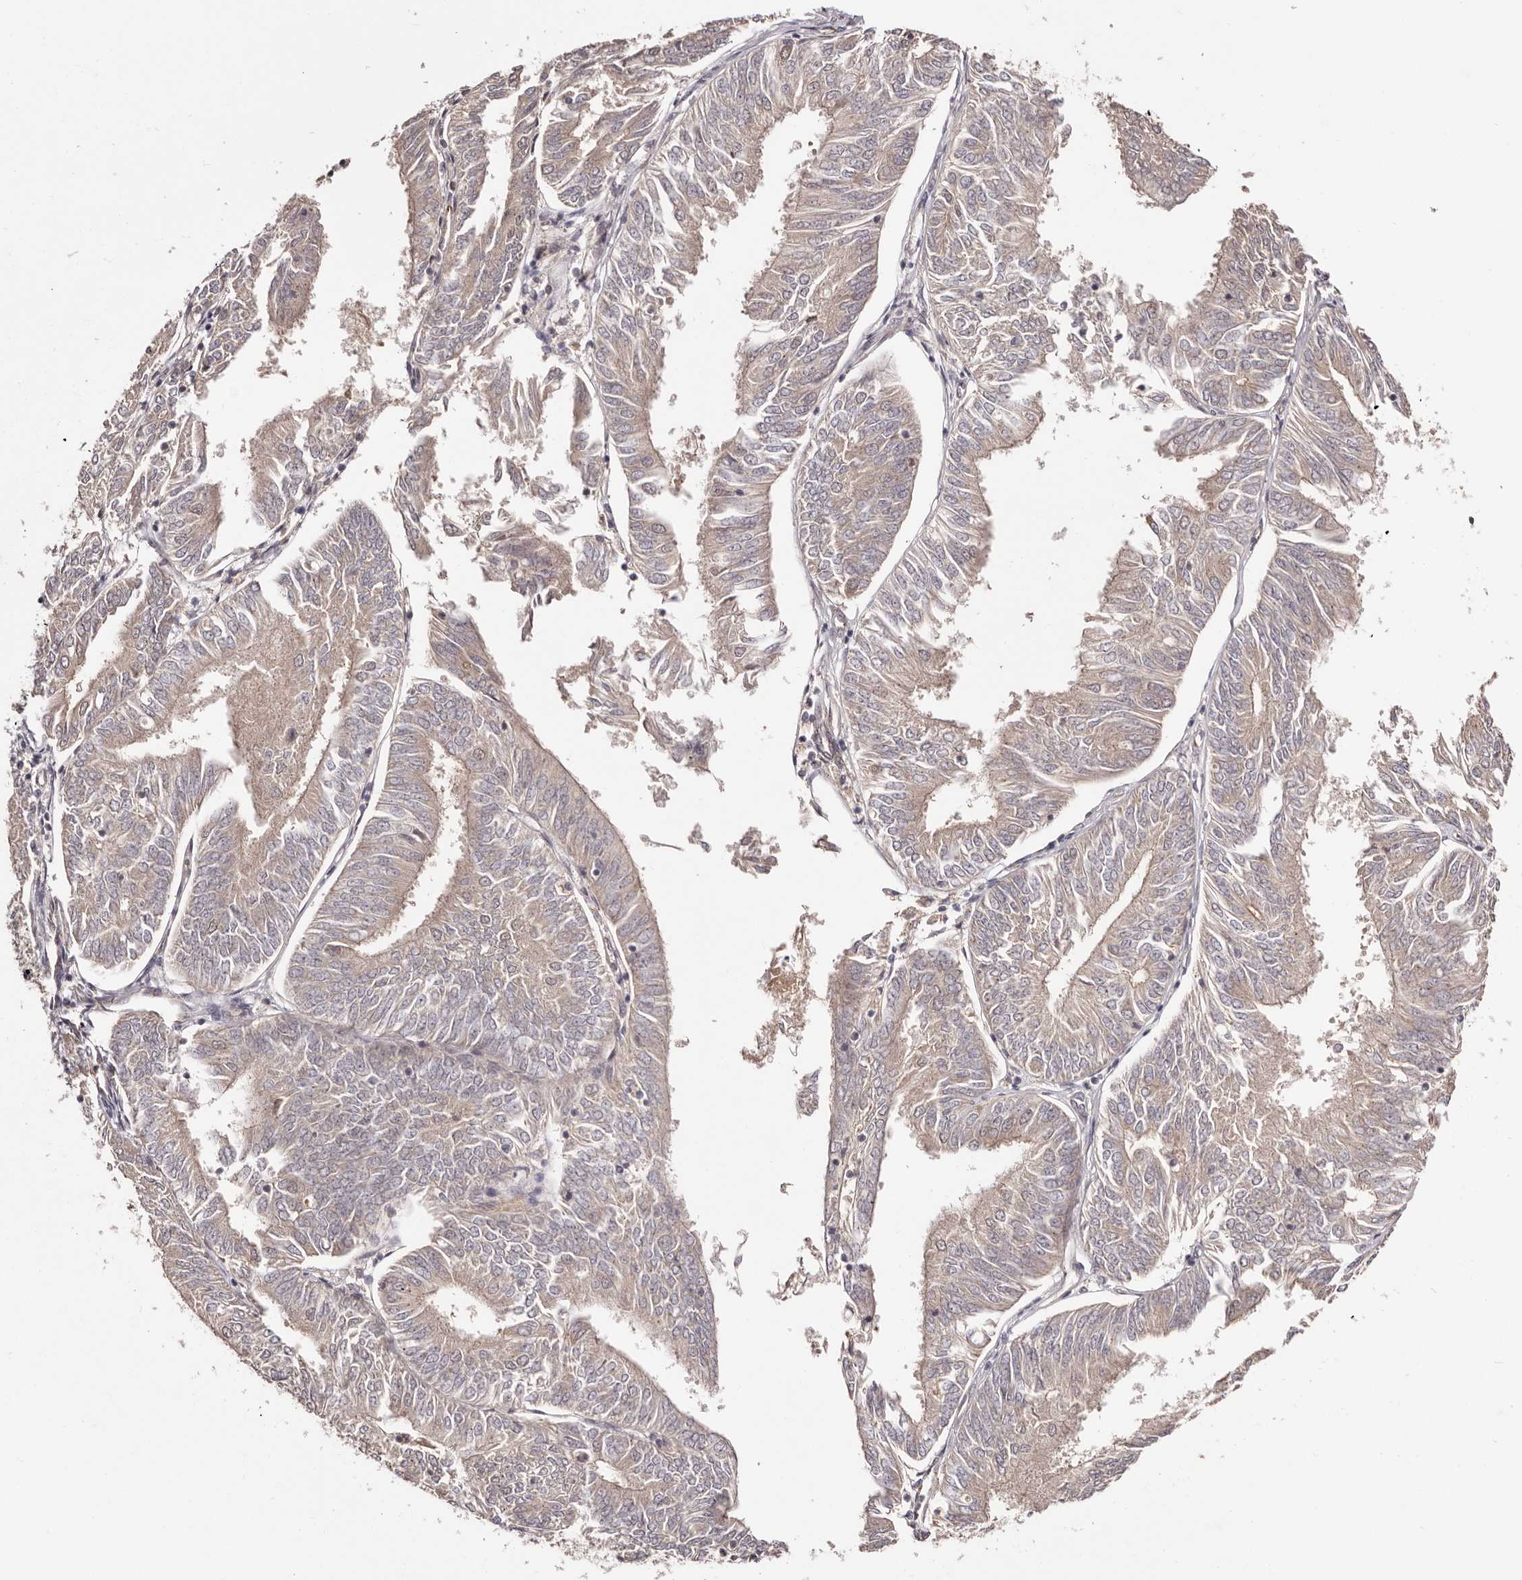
{"staining": {"intensity": "weak", "quantity": "25%-75%", "location": "cytoplasmic/membranous"}, "tissue": "endometrial cancer", "cell_type": "Tumor cells", "image_type": "cancer", "snomed": [{"axis": "morphology", "description": "Adenocarcinoma, NOS"}, {"axis": "topography", "description": "Endometrium"}], "caption": "Endometrial cancer stained with immunohistochemistry (IHC) reveals weak cytoplasmic/membranous positivity in about 25%-75% of tumor cells. The protein is stained brown, and the nuclei are stained in blue (DAB IHC with brightfield microscopy, high magnification).", "gene": "EGR3", "patient": {"sex": "female", "age": 58}}